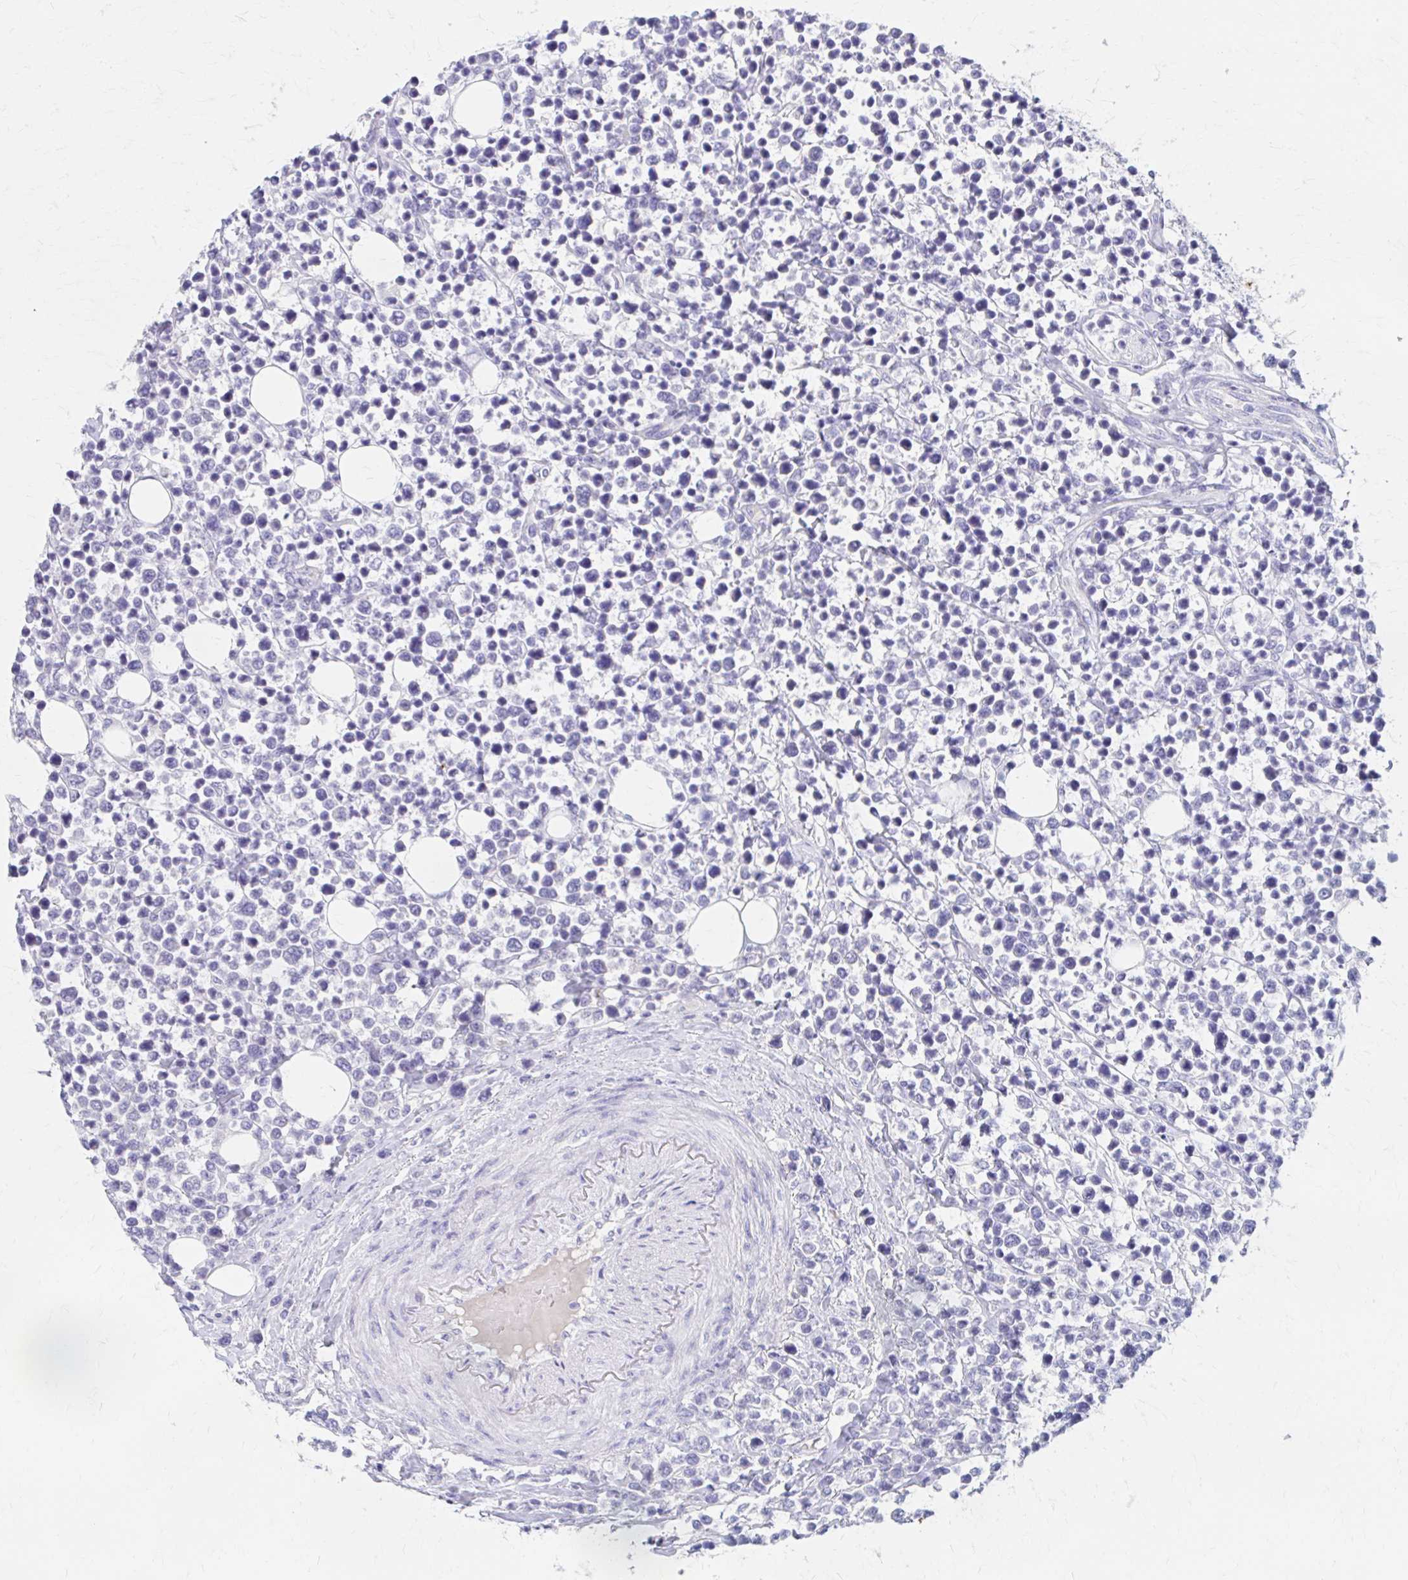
{"staining": {"intensity": "negative", "quantity": "none", "location": "none"}, "tissue": "lymphoma", "cell_type": "Tumor cells", "image_type": "cancer", "snomed": [{"axis": "morphology", "description": "Malignant lymphoma, non-Hodgkin's type, Low grade"}, {"axis": "topography", "description": "Lymph node"}], "caption": "Immunohistochemistry histopathology image of neoplastic tissue: human low-grade malignant lymphoma, non-Hodgkin's type stained with DAB (3,3'-diaminobenzidine) reveals no significant protein staining in tumor cells.", "gene": "AZGP1", "patient": {"sex": "male", "age": 60}}